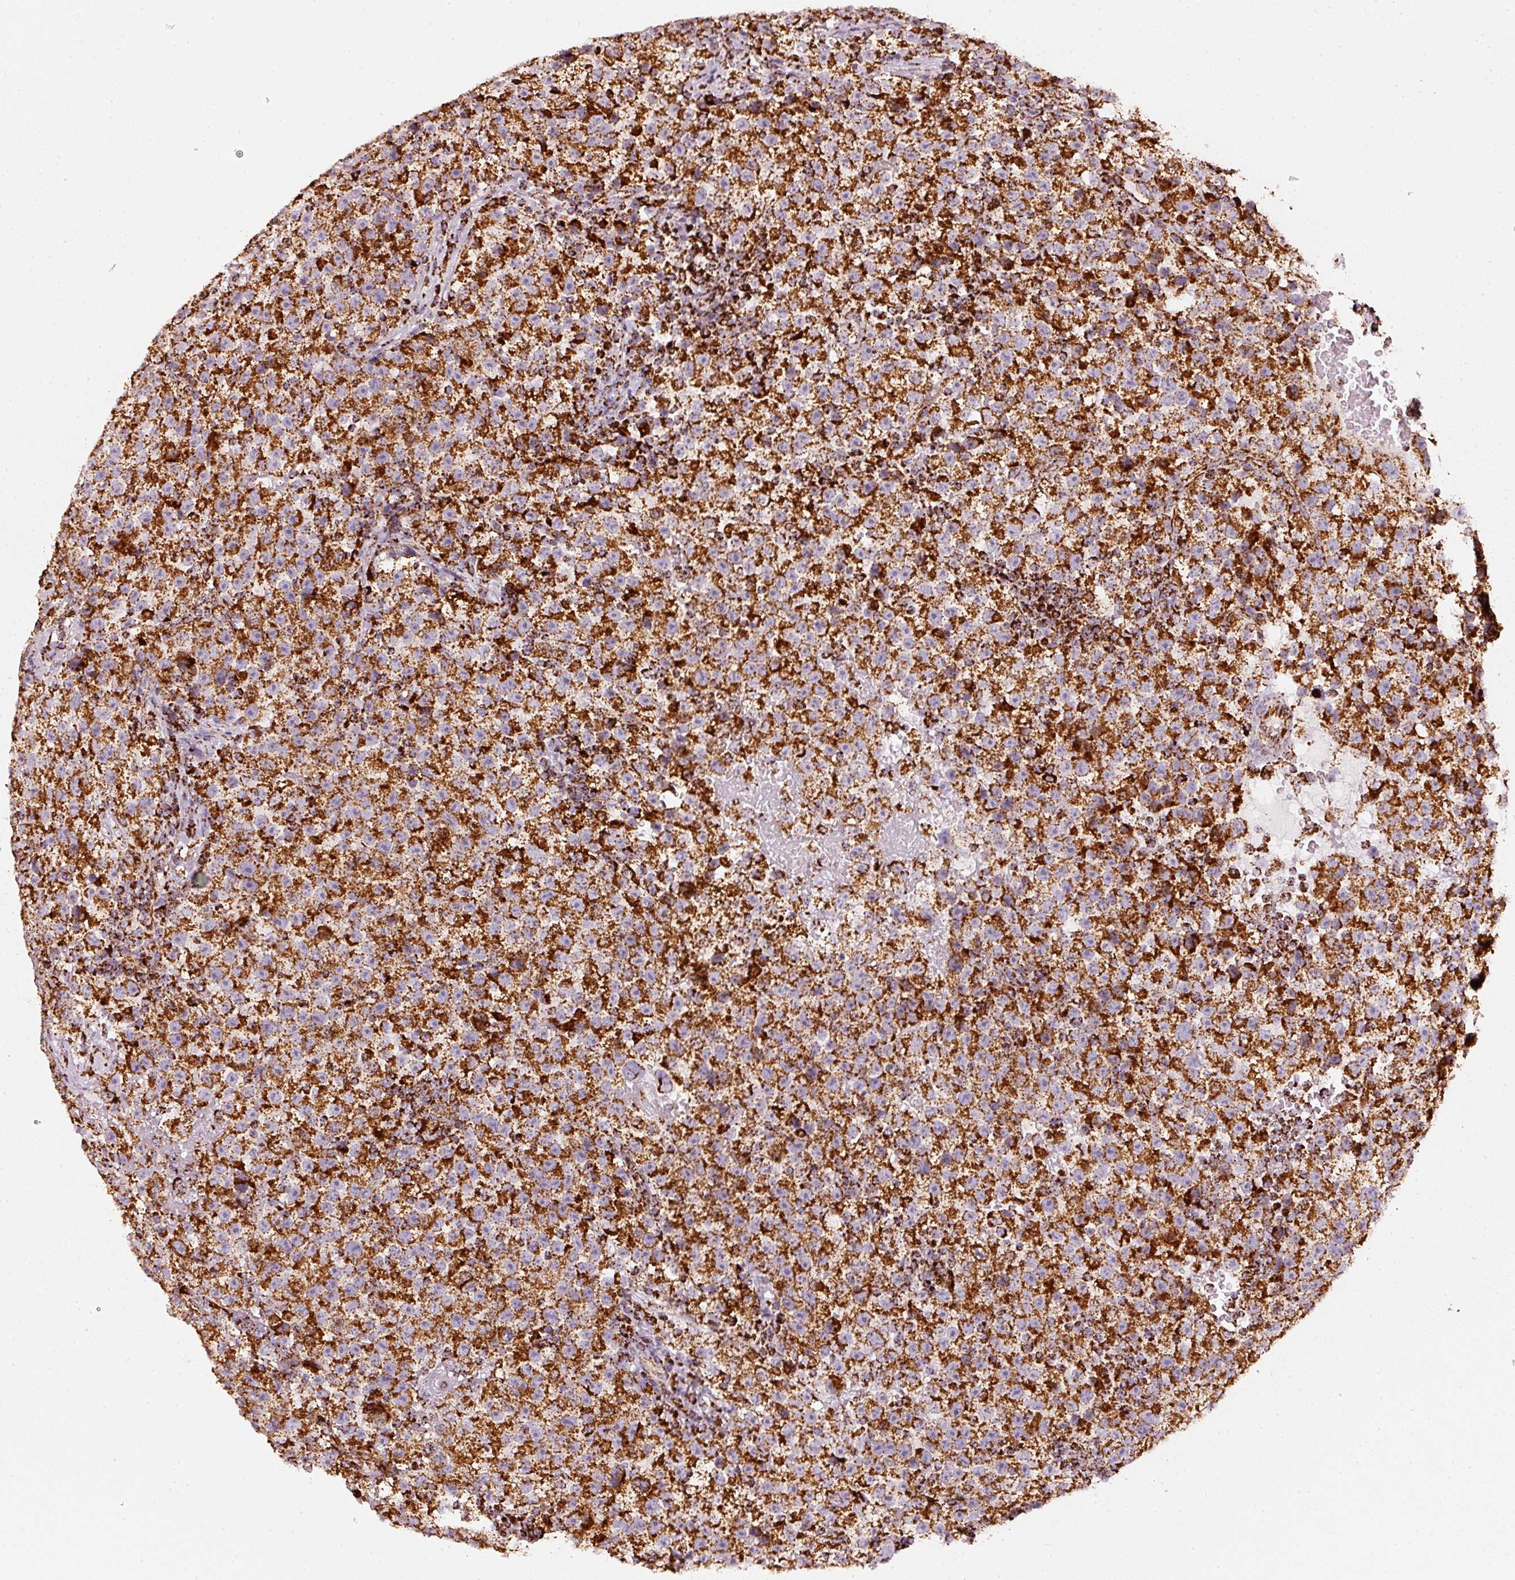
{"staining": {"intensity": "strong", "quantity": ">75%", "location": "cytoplasmic/membranous"}, "tissue": "testis cancer", "cell_type": "Tumor cells", "image_type": "cancer", "snomed": [{"axis": "morphology", "description": "Seminoma, NOS"}, {"axis": "topography", "description": "Testis"}], "caption": "Protein staining of testis cancer tissue reveals strong cytoplasmic/membranous positivity in about >75% of tumor cells.", "gene": "UQCRC1", "patient": {"sex": "male", "age": 22}}